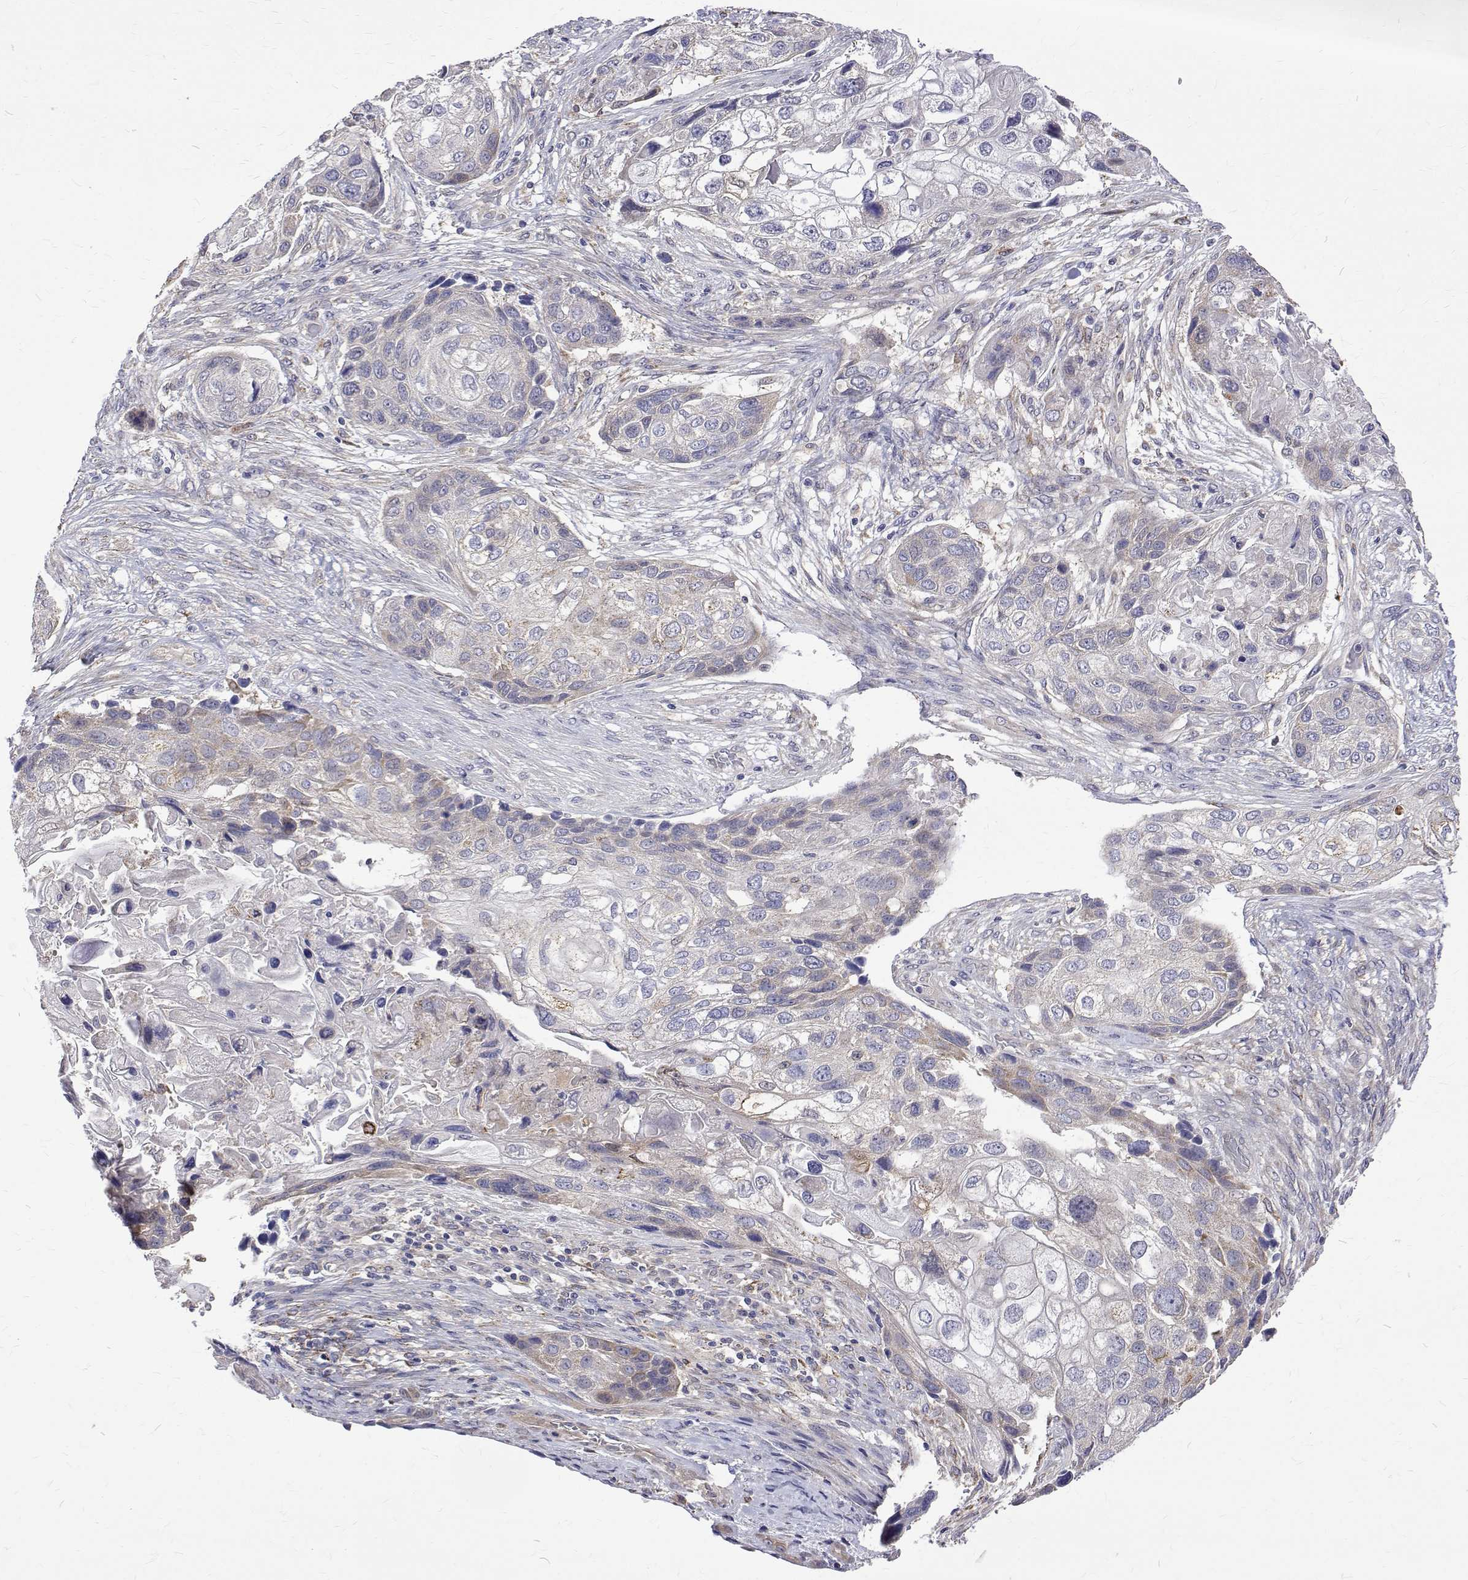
{"staining": {"intensity": "negative", "quantity": "none", "location": "none"}, "tissue": "lung cancer", "cell_type": "Tumor cells", "image_type": "cancer", "snomed": [{"axis": "morphology", "description": "Squamous cell carcinoma, NOS"}, {"axis": "topography", "description": "Lung"}], "caption": "Immunohistochemistry histopathology image of neoplastic tissue: human squamous cell carcinoma (lung) stained with DAB shows no significant protein positivity in tumor cells.", "gene": "PADI1", "patient": {"sex": "male", "age": 69}}